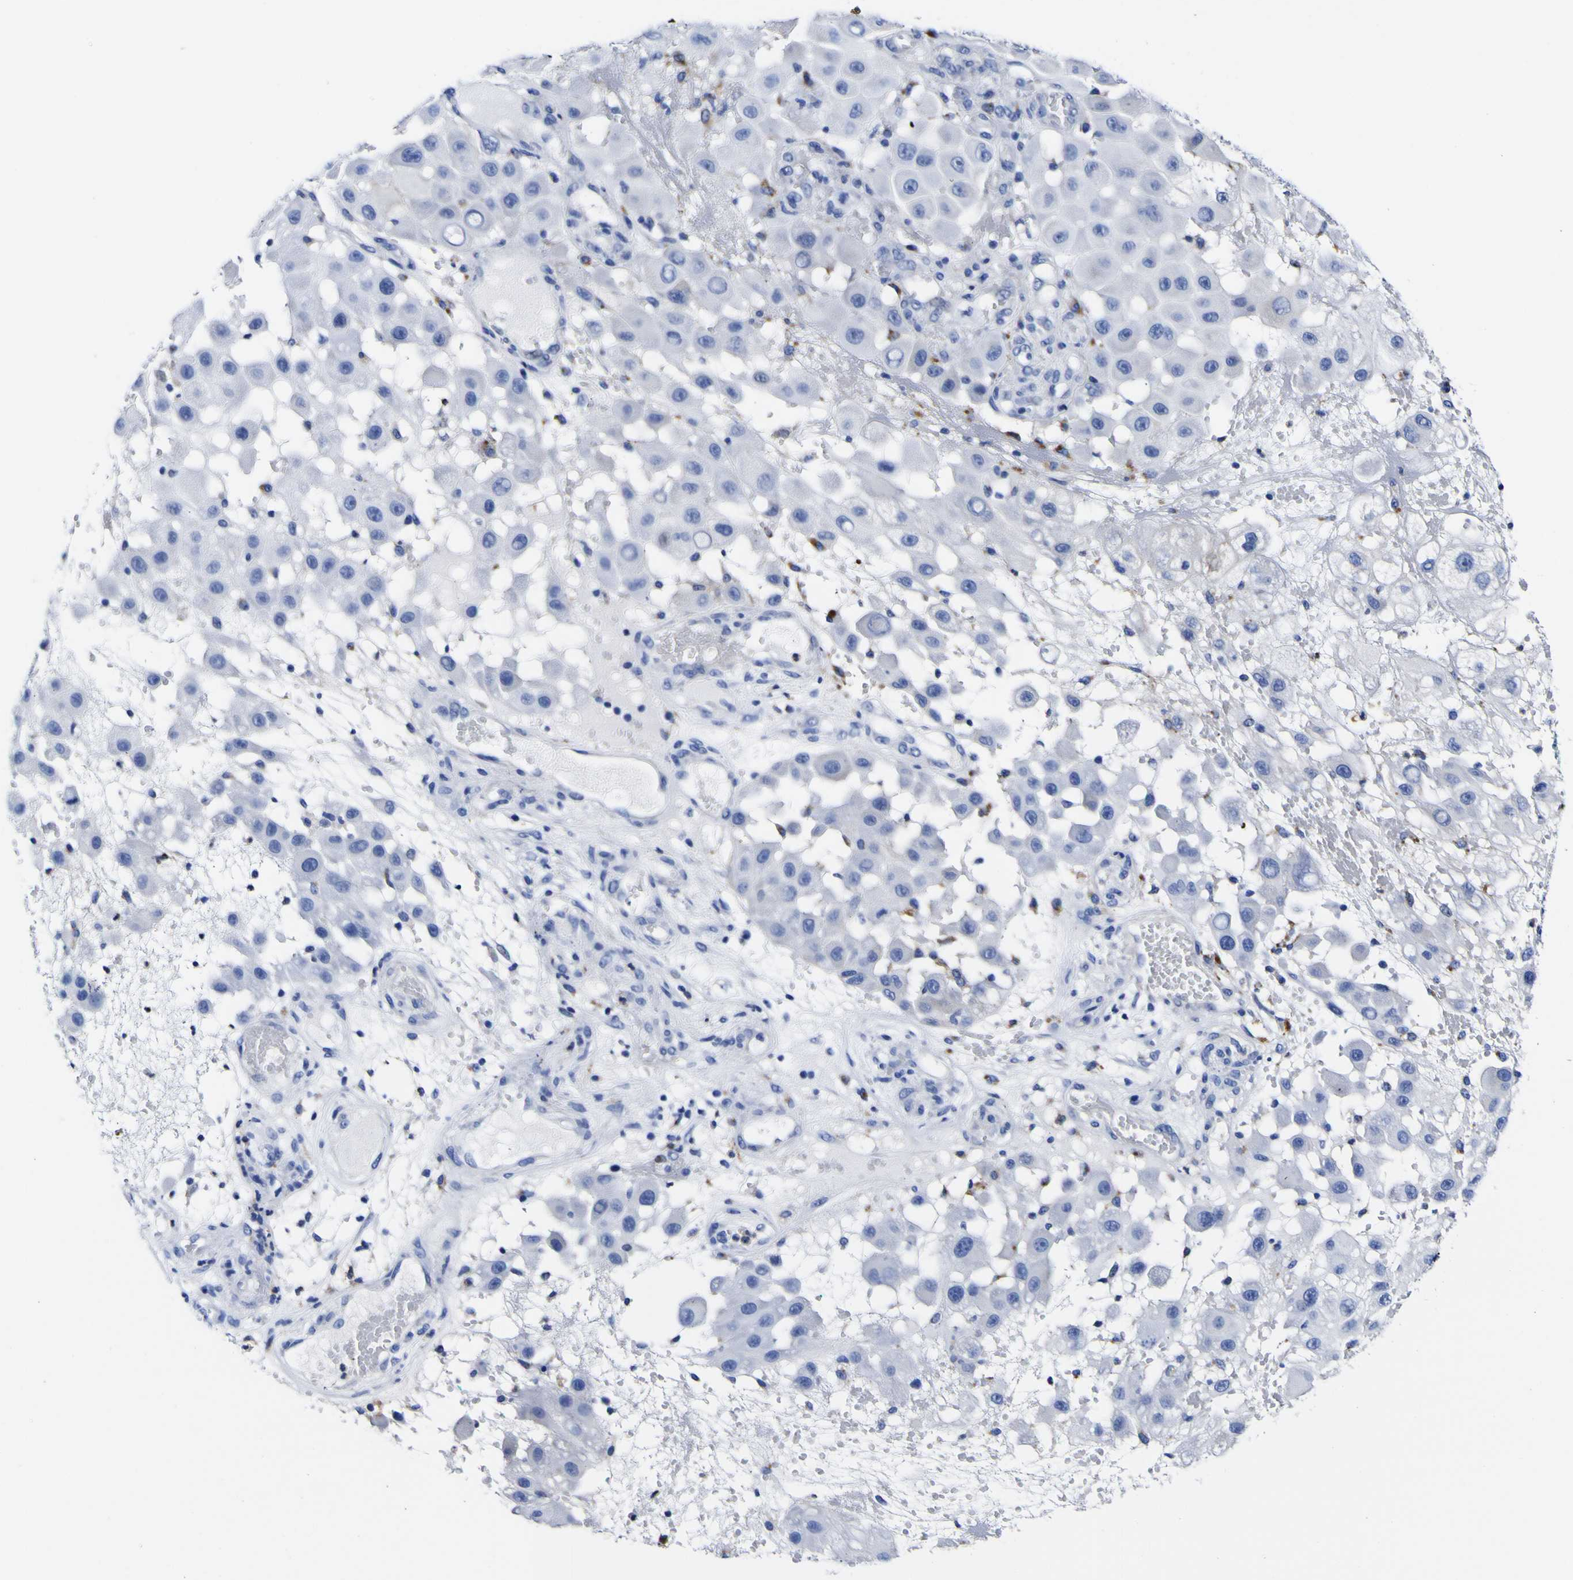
{"staining": {"intensity": "negative", "quantity": "none", "location": "none"}, "tissue": "melanoma", "cell_type": "Tumor cells", "image_type": "cancer", "snomed": [{"axis": "morphology", "description": "Malignant melanoma, NOS"}, {"axis": "topography", "description": "Skin"}], "caption": "Immunohistochemistry (IHC) of human melanoma exhibits no positivity in tumor cells.", "gene": "HLA-DQA1", "patient": {"sex": "female", "age": 81}}